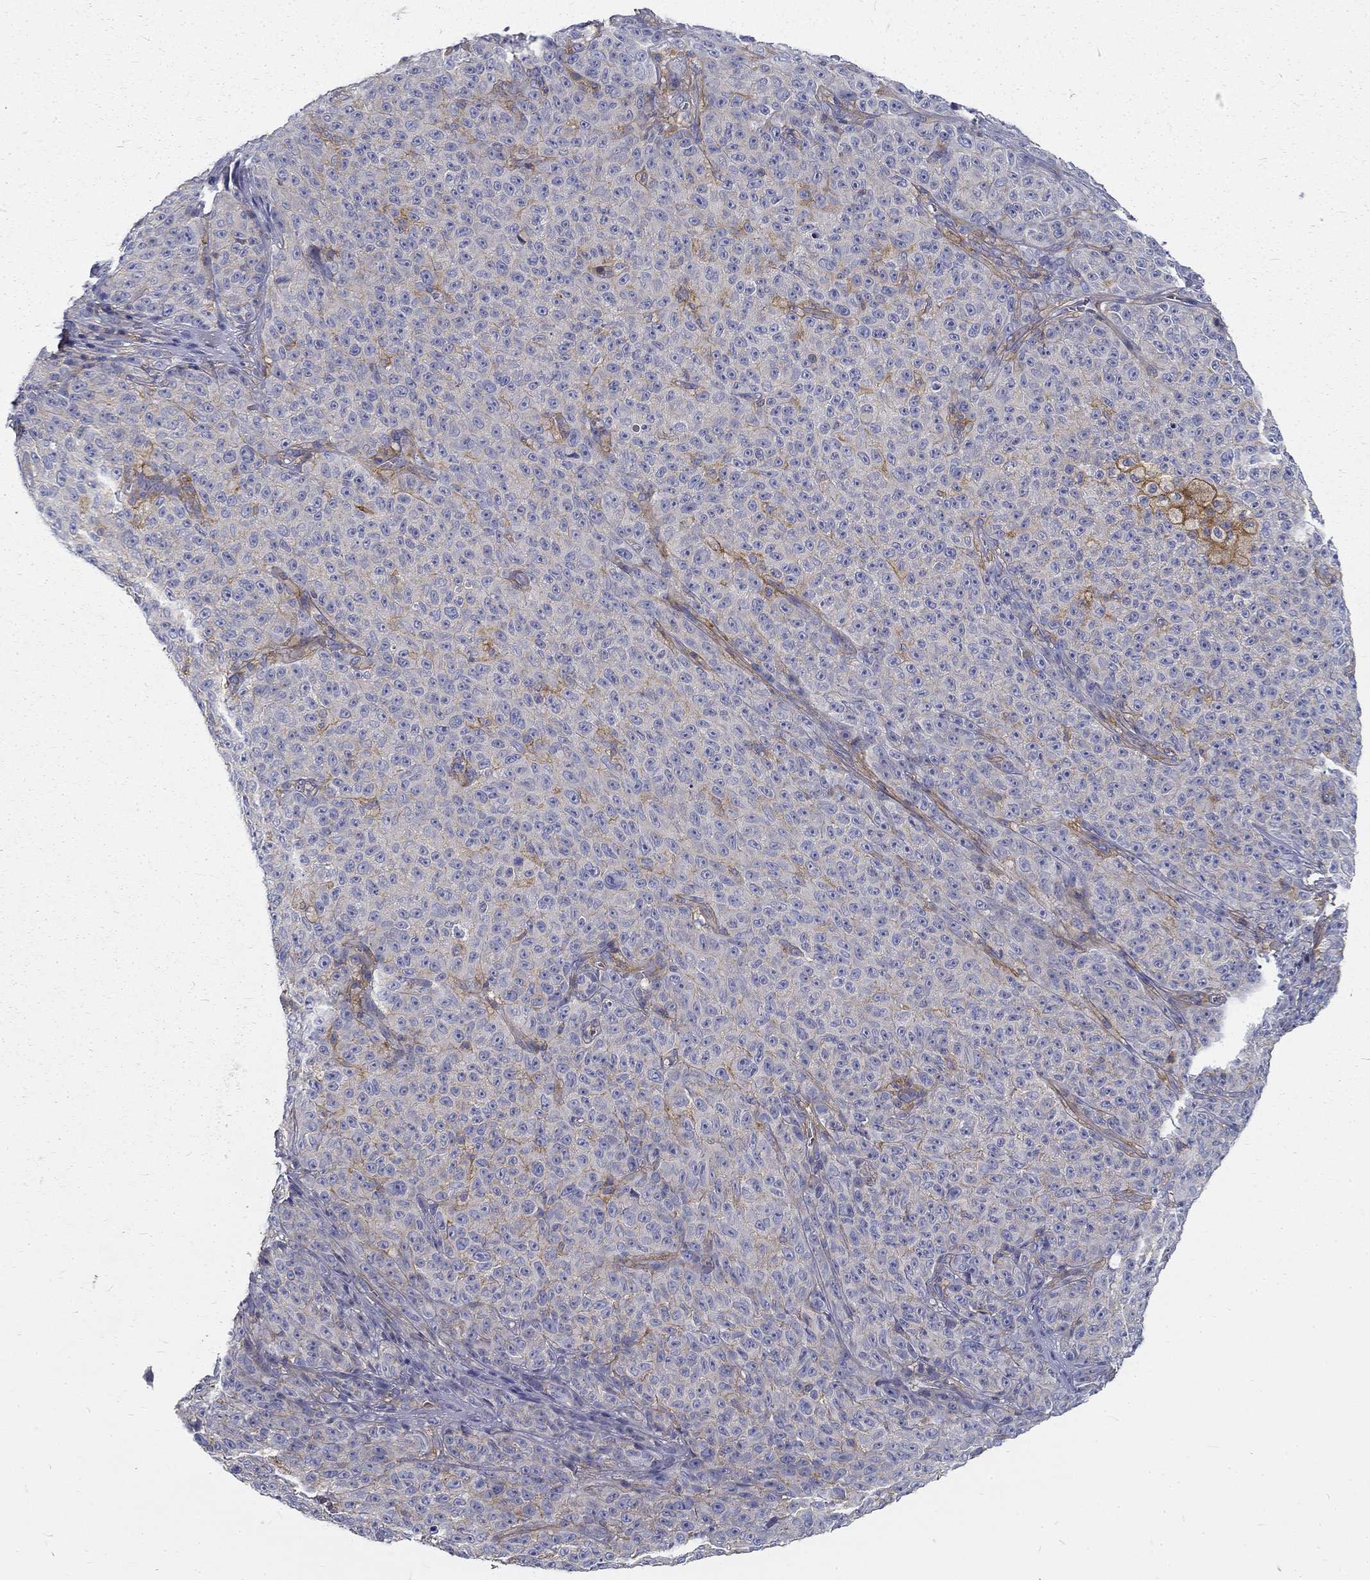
{"staining": {"intensity": "negative", "quantity": "none", "location": "none"}, "tissue": "melanoma", "cell_type": "Tumor cells", "image_type": "cancer", "snomed": [{"axis": "morphology", "description": "Malignant melanoma, NOS"}, {"axis": "topography", "description": "Skin"}], "caption": "High magnification brightfield microscopy of malignant melanoma stained with DAB (brown) and counterstained with hematoxylin (blue): tumor cells show no significant expression.", "gene": "MTMR11", "patient": {"sex": "female", "age": 82}}